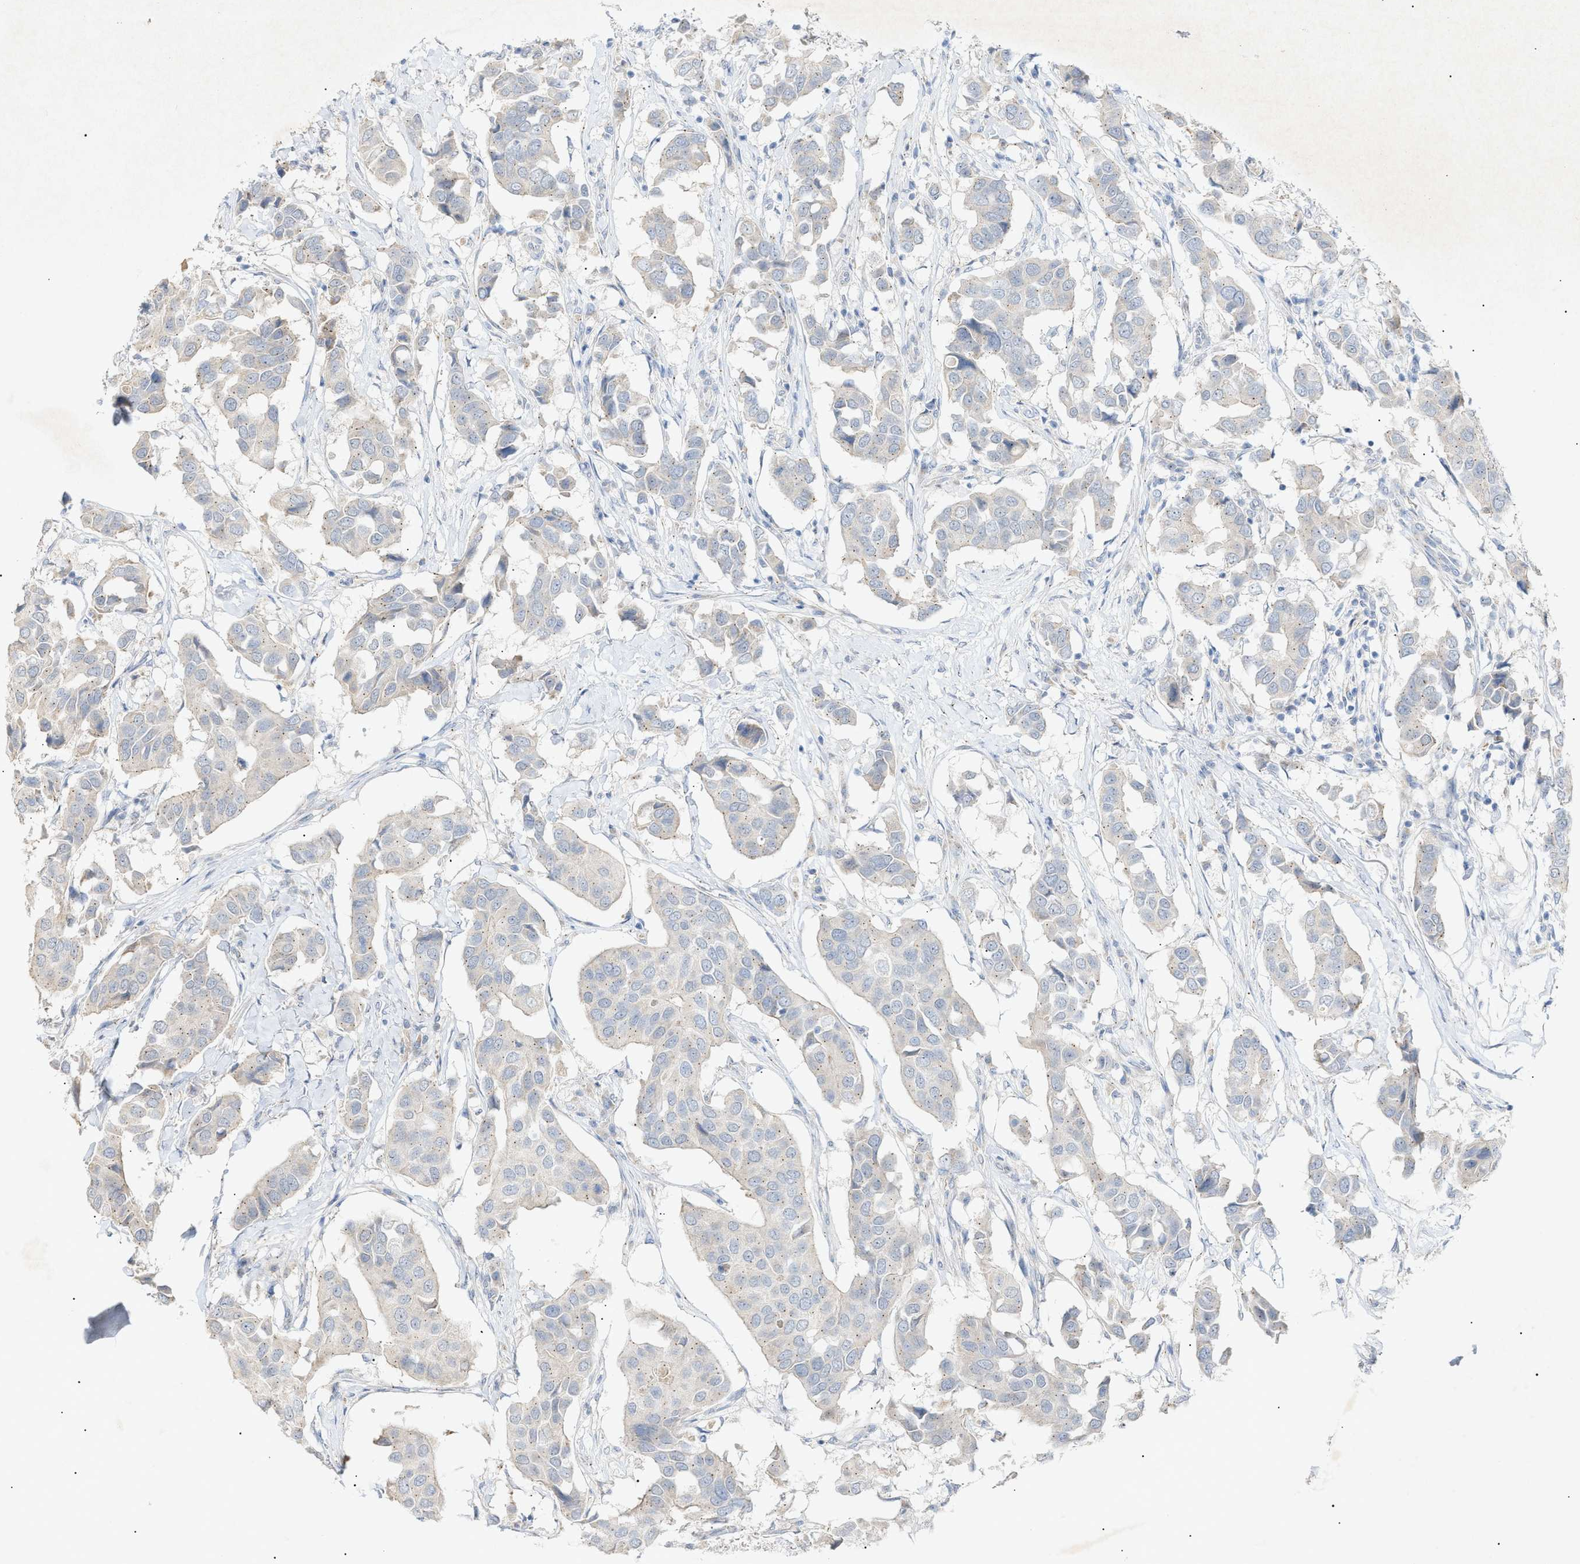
{"staining": {"intensity": "negative", "quantity": "none", "location": "none"}, "tissue": "breast cancer", "cell_type": "Tumor cells", "image_type": "cancer", "snomed": [{"axis": "morphology", "description": "Duct carcinoma"}, {"axis": "topography", "description": "Breast"}], "caption": "Human breast cancer (invasive ductal carcinoma) stained for a protein using immunohistochemistry (IHC) reveals no expression in tumor cells.", "gene": "SLC25A31", "patient": {"sex": "female", "age": 80}}